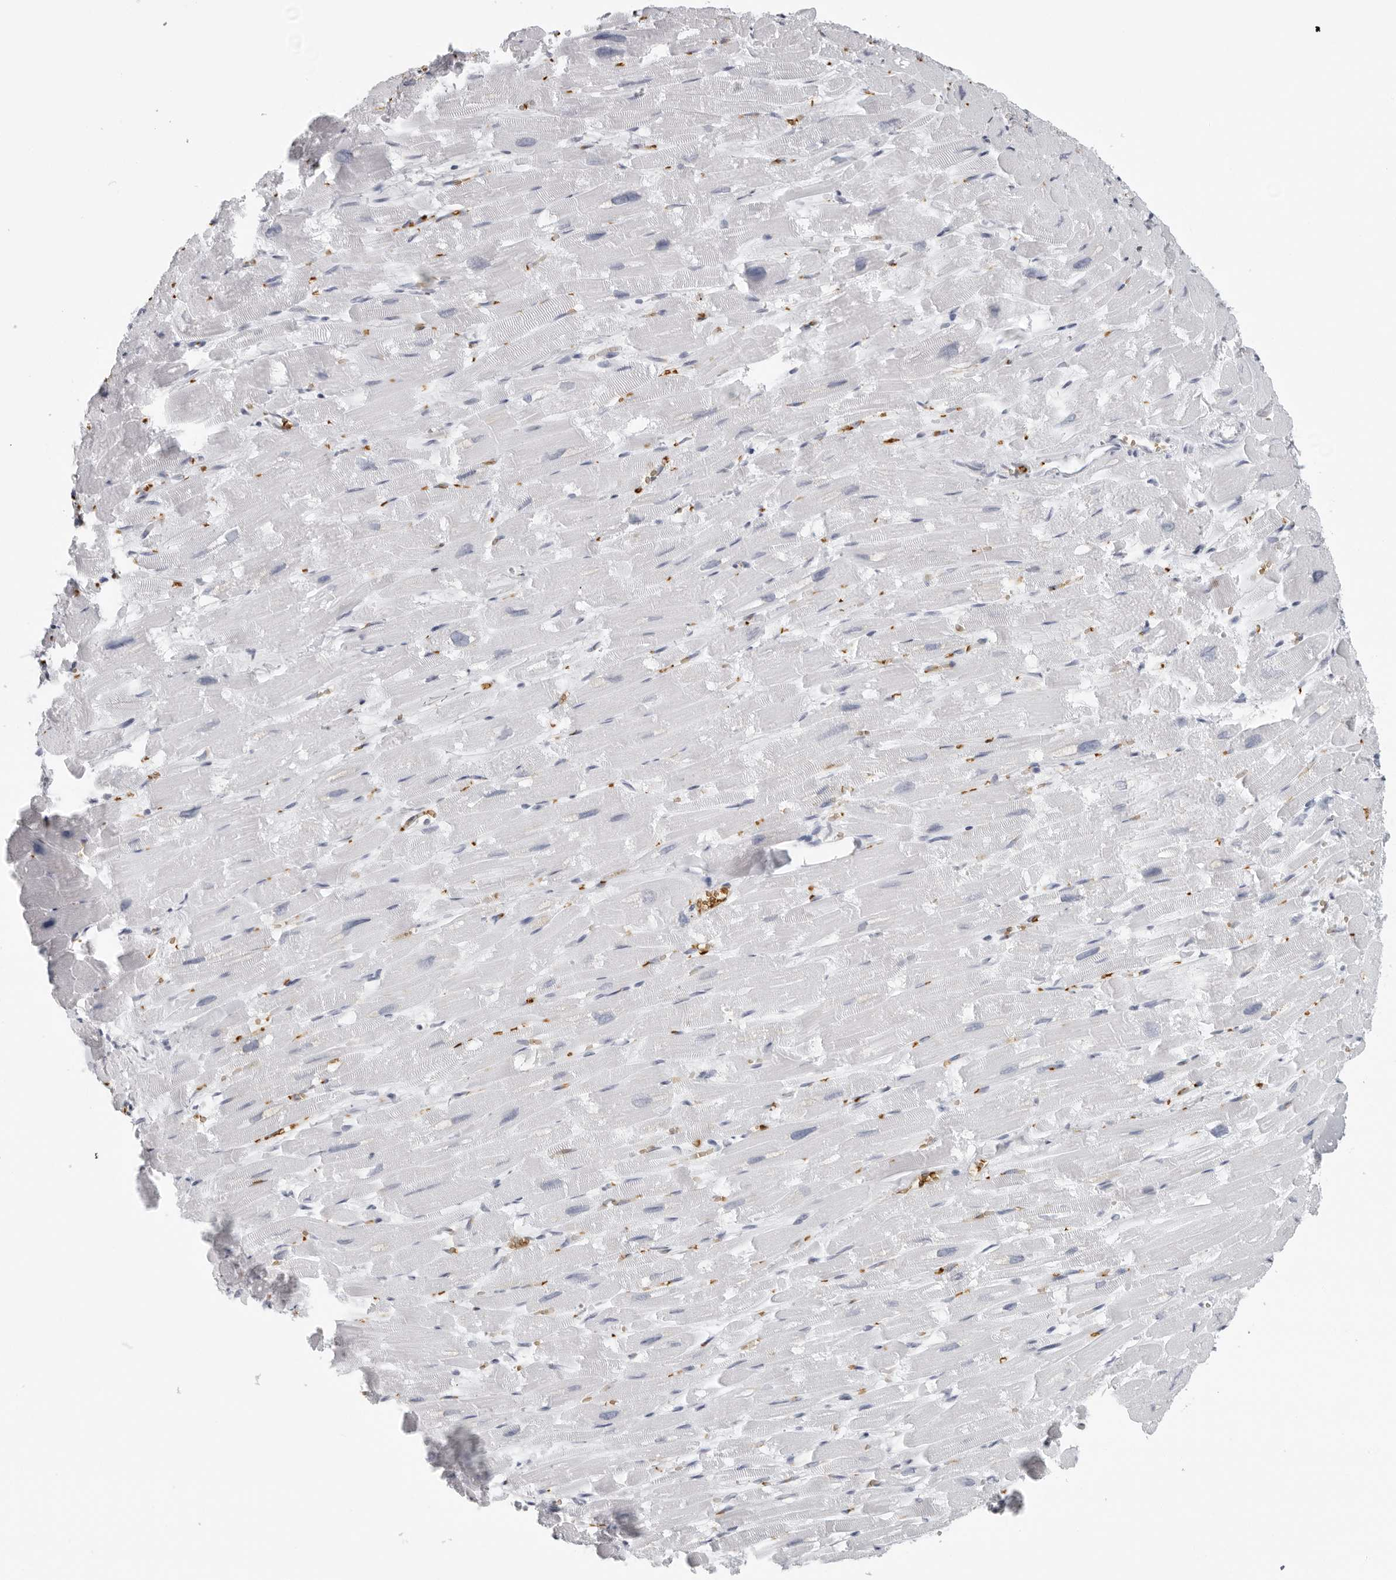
{"staining": {"intensity": "negative", "quantity": "none", "location": "none"}, "tissue": "heart muscle", "cell_type": "Cardiomyocytes", "image_type": "normal", "snomed": [{"axis": "morphology", "description": "Normal tissue, NOS"}, {"axis": "topography", "description": "Heart"}], "caption": "IHC image of benign heart muscle: heart muscle stained with DAB (3,3'-diaminobenzidine) reveals no significant protein expression in cardiomyocytes. The staining is performed using DAB brown chromogen with nuclei counter-stained in using hematoxylin.", "gene": "EPB41", "patient": {"sex": "male", "age": 54}}